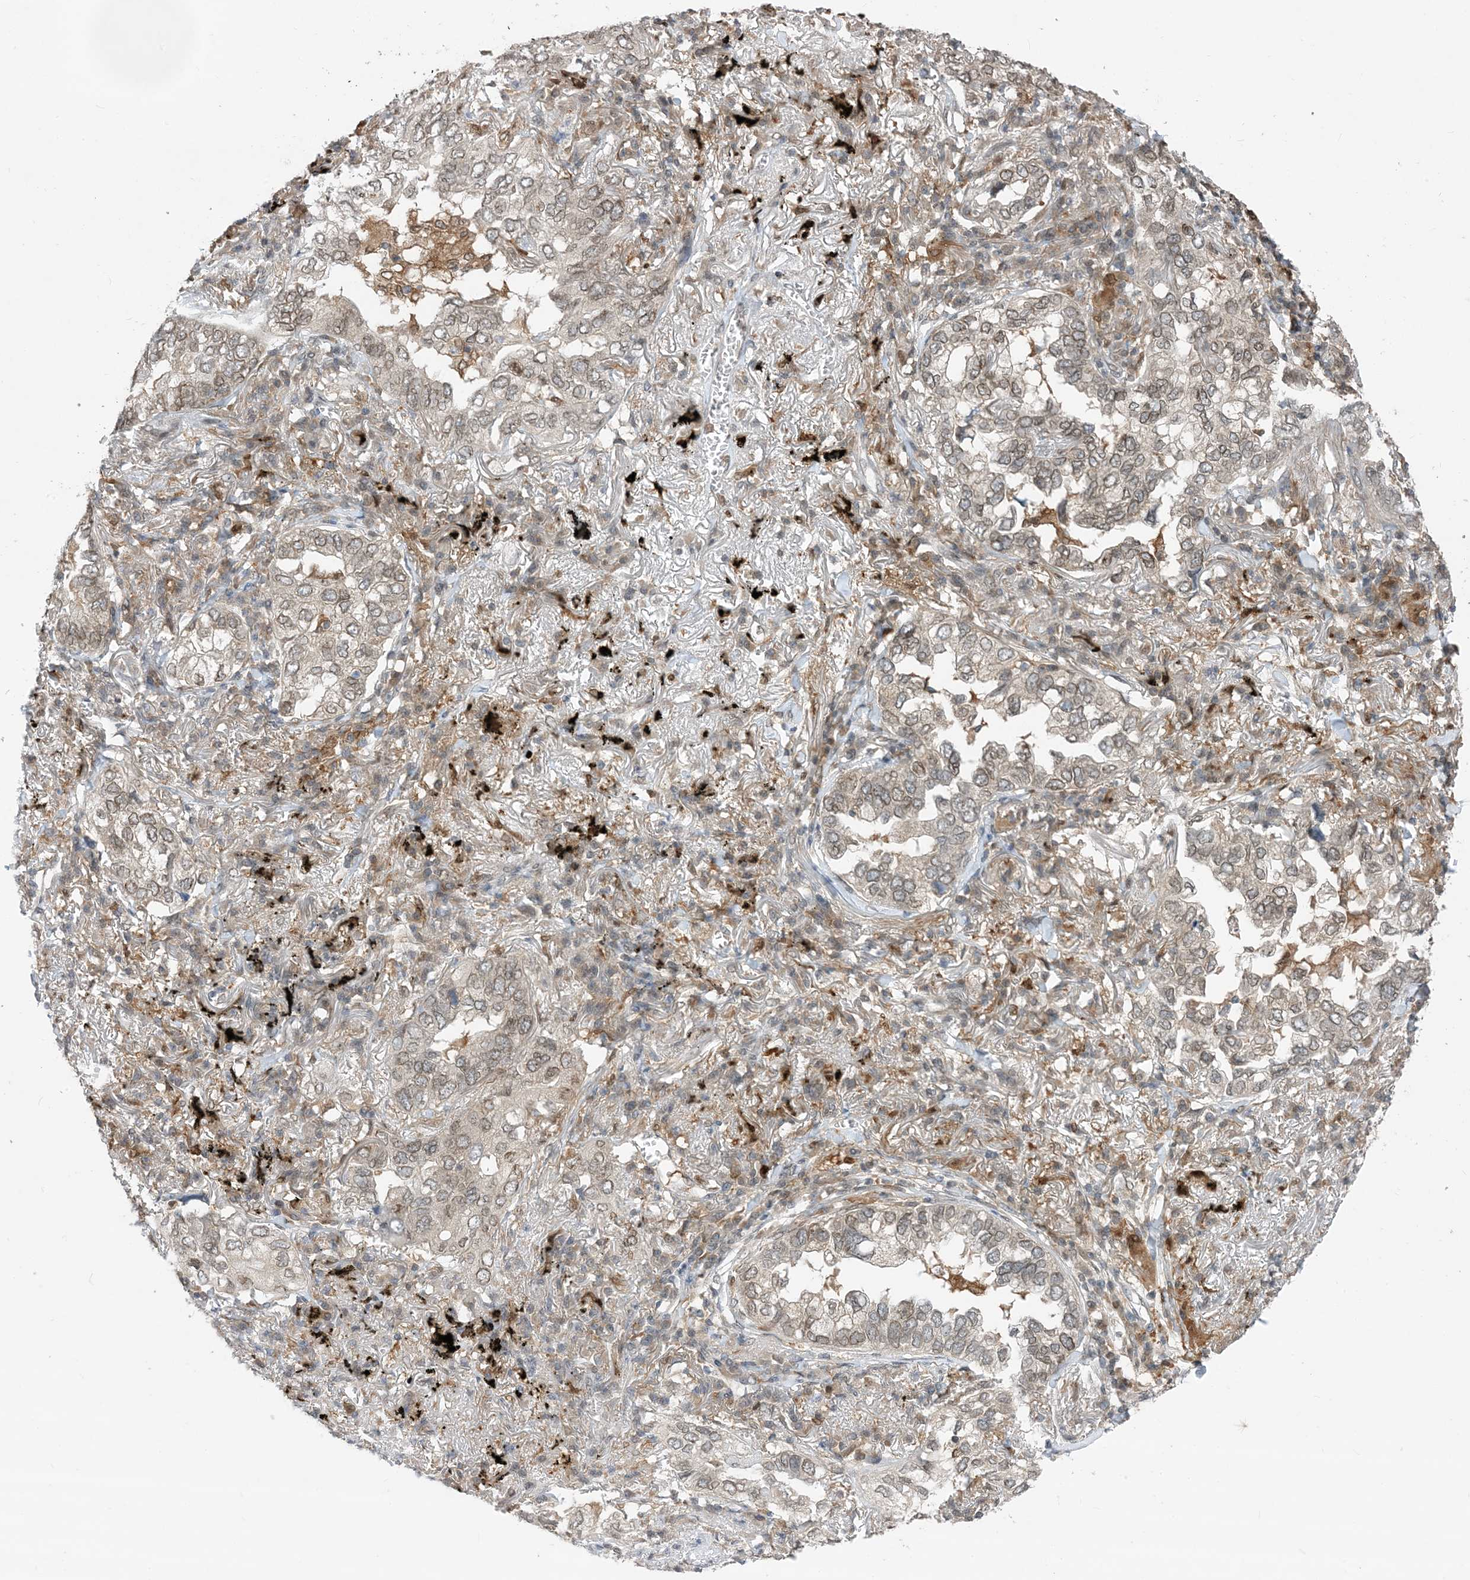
{"staining": {"intensity": "weak", "quantity": "<25%", "location": "cytoplasmic/membranous,nuclear"}, "tissue": "lung cancer", "cell_type": "Tumor cells", "image_type": "cancer", "snomed": [{"axis": "morphology", "description": "Adenocarcinoma, NOS"}, {"axis": "topography", "description": "Lung"}], "caption": "This image is of lung cancer (adenocarcinoma) stained with immunohistochemistry to label a protein in brown with the nuclei are counter-stained blue. There is no expression in tumor cells.", "gene": "NAGK", "patient": {"sex": "male", "age": 65}}